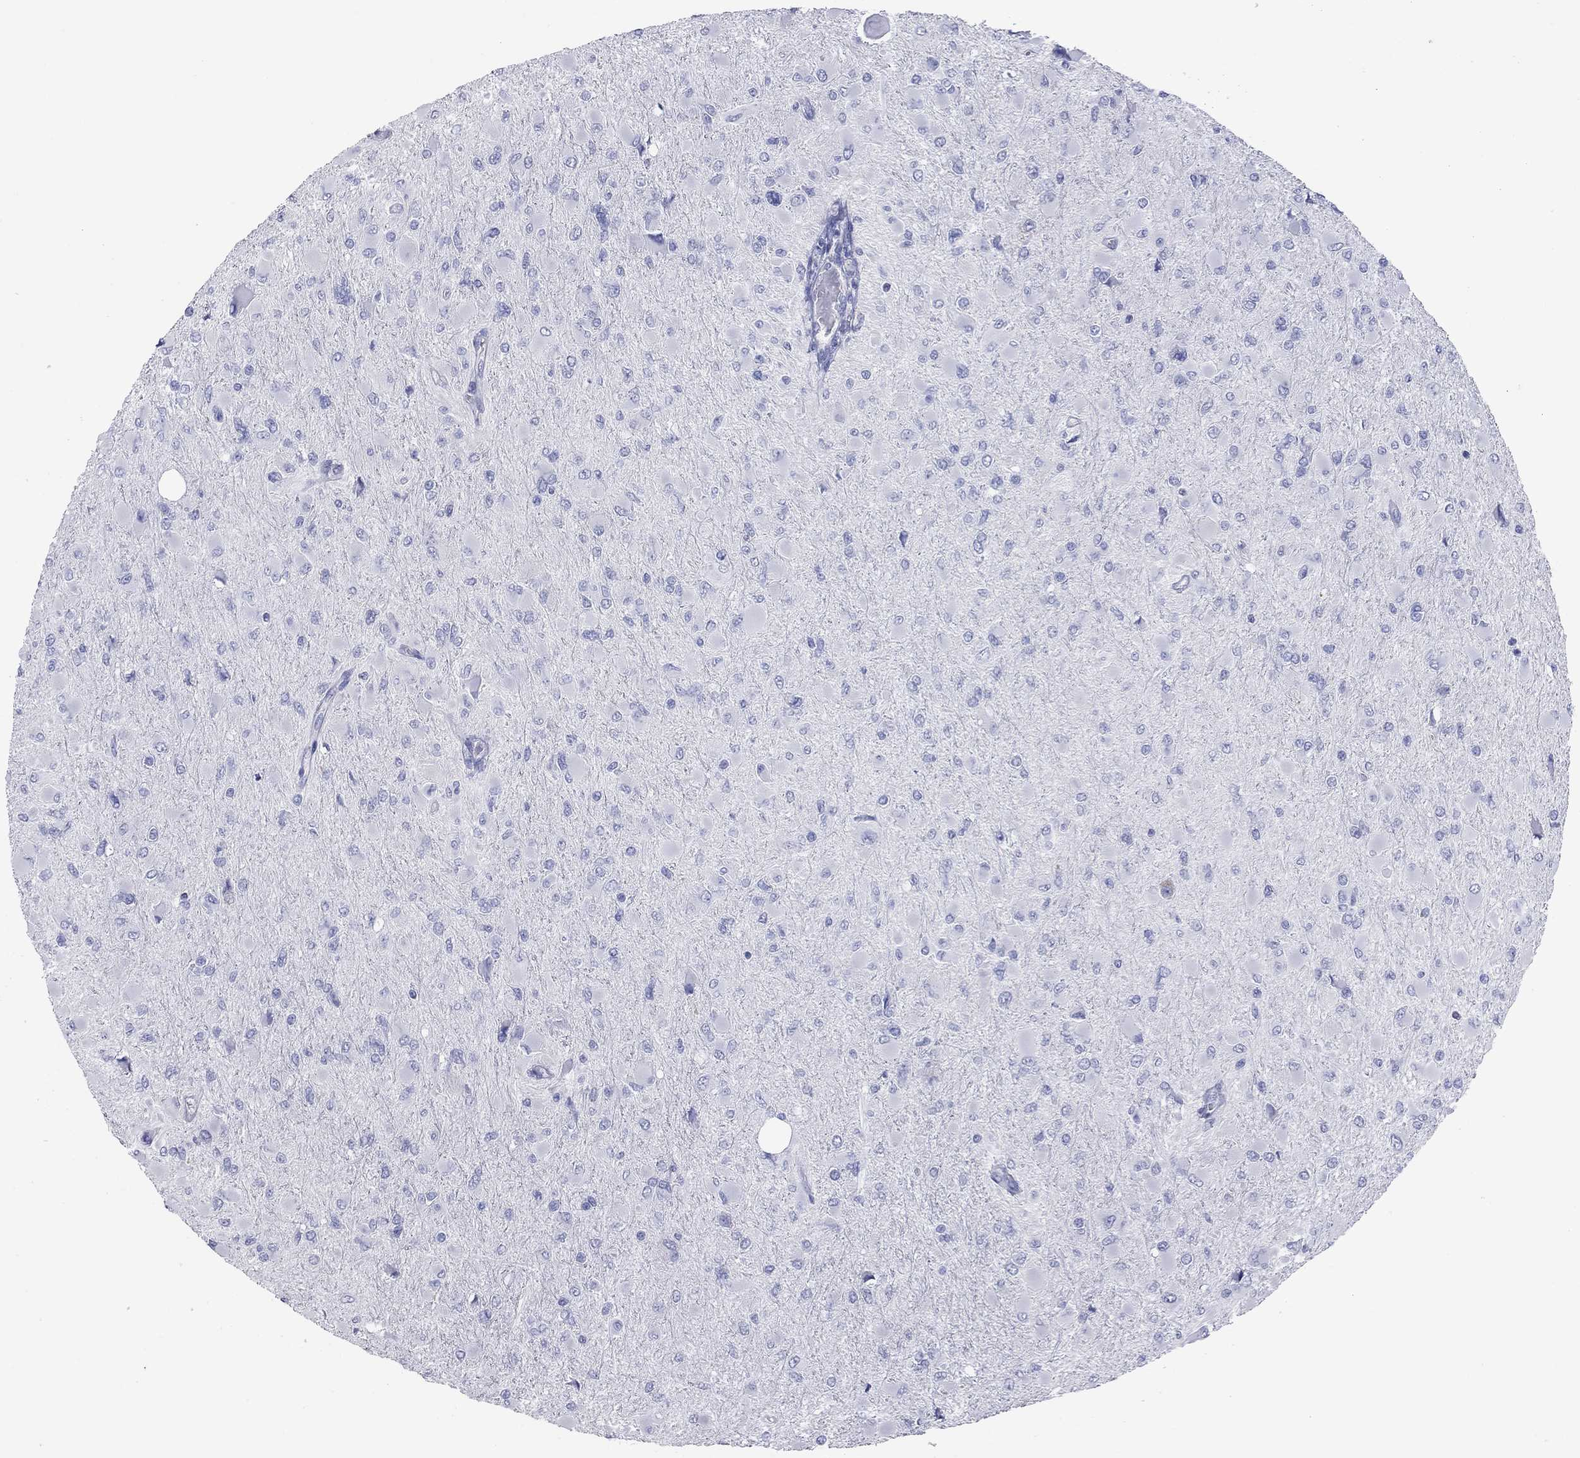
{"staining": {"intensity": "negative", "quantity": "none", "location": "none"}, "tissue": "glioma", "cell_type": "Tumor cells", "image_type": "cancer", "snomed": [{"axis": "morphology", "description": "Glioma, malignant, High grade"}, {"axis": "topography", "description": "Cerebral cortex"}], "caption": "IHC histopathology image of neoplastic tissue: glioma stained with DAB exhibits no significant protein staining in tumor cells.", "gene": "VSIG10", "patient": {"sex": "female", "age": 36}}